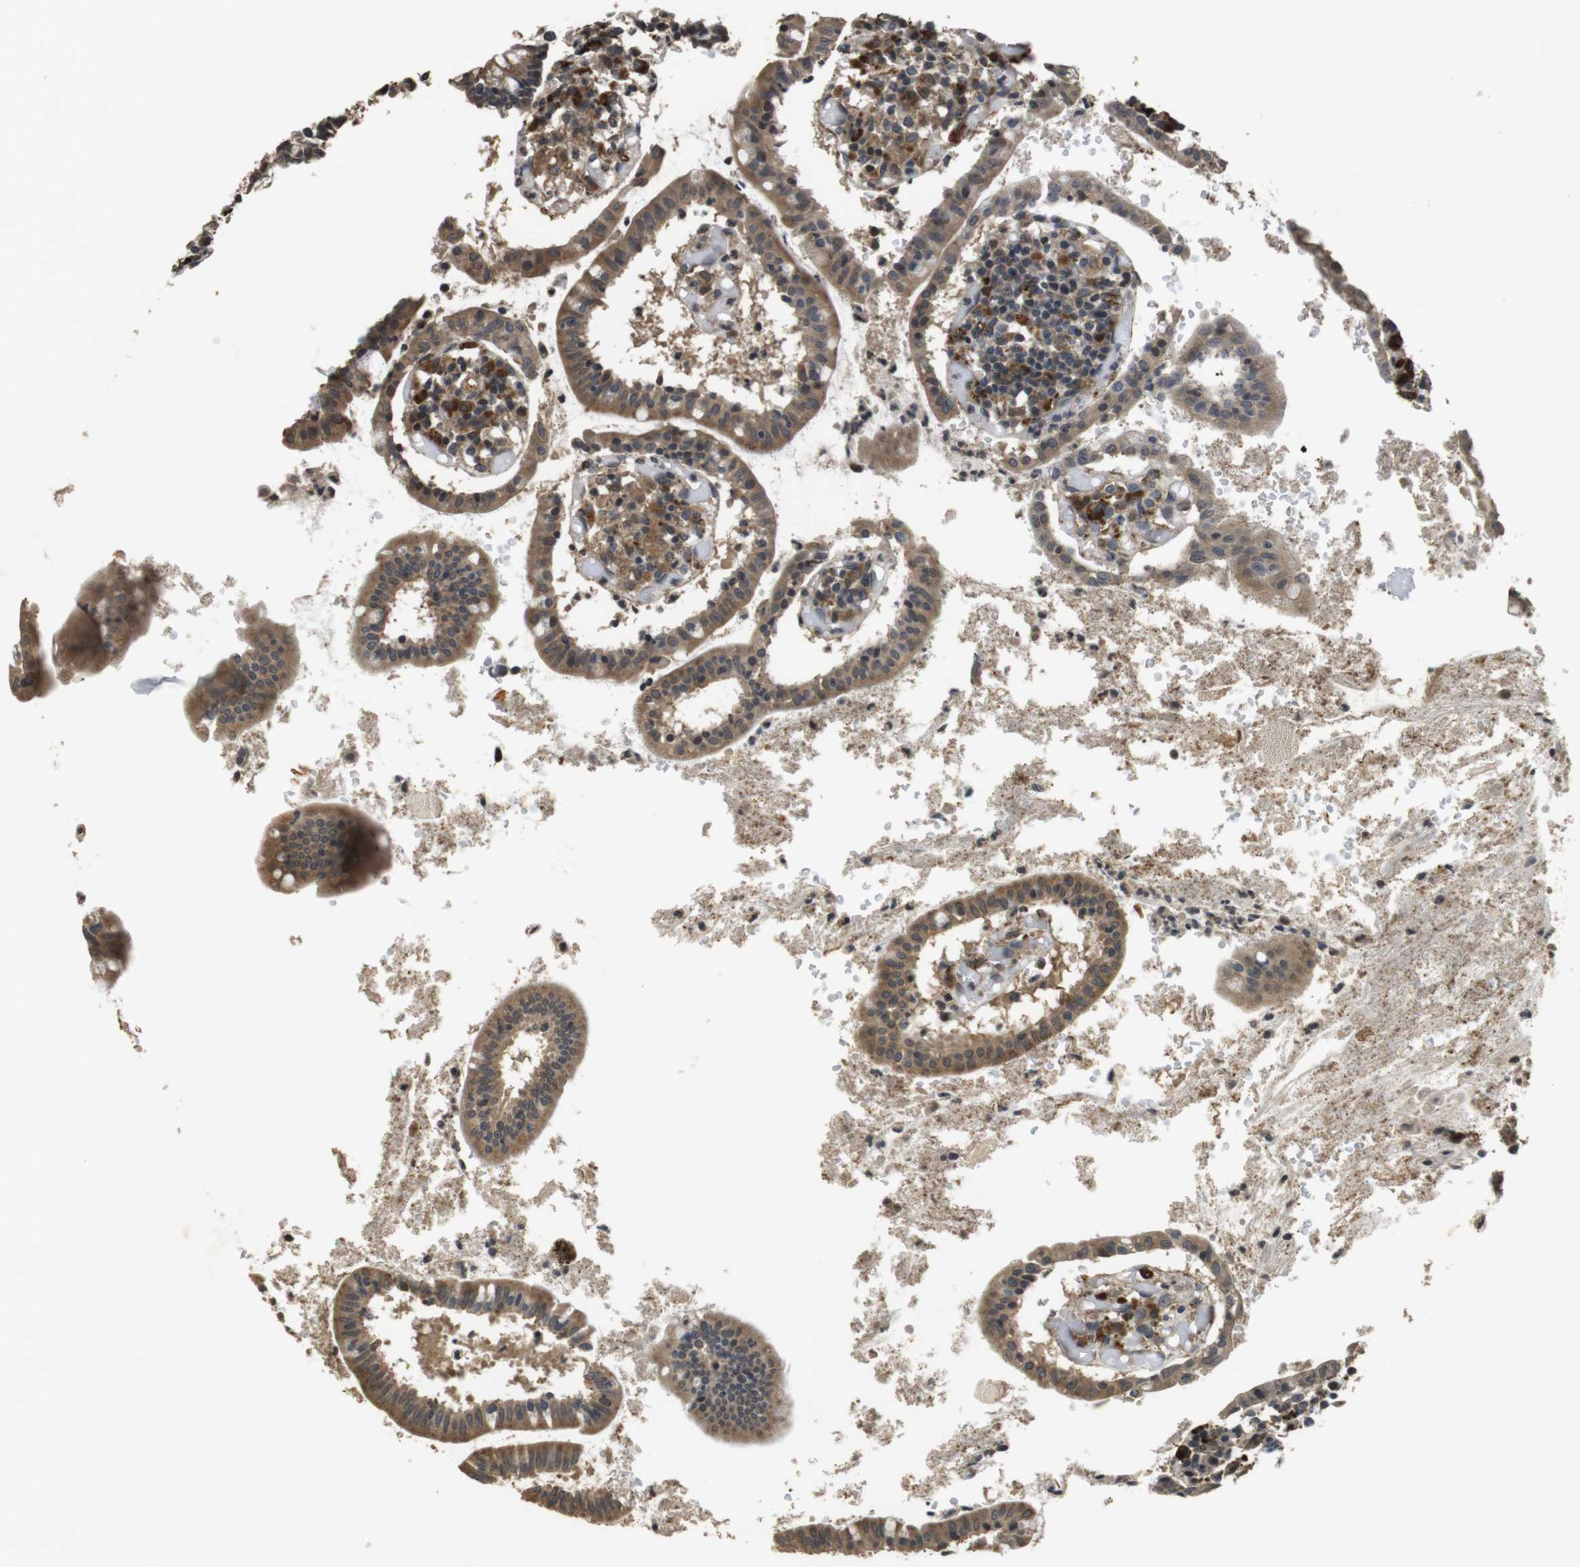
{"staining": {"intensity": "moderate", "quantity": ">75%", "location": "cytoplasmic/membranous"}, "tissue": "small intestine", "cell_type": "Glandular cells", "image_type": "normal", "snomed": [{"axis": "morphology", "description": "Normal tissue, NOS"}, {"axis": "morphology", "description": "Cystadenocarcinoma, serous, Metastatic site"}, {"axis": "topography", "description": "Small intestine"}], "caption": "This photomicrograph shows immunohistochemistry (IHC) staining of unremarkable human small intestine, with medium moderate cytoplasmic/membranous positivity in about >75% of glandular cells.", "gene": "FZD10", "patient": {"sex": "female", "age": 61}}